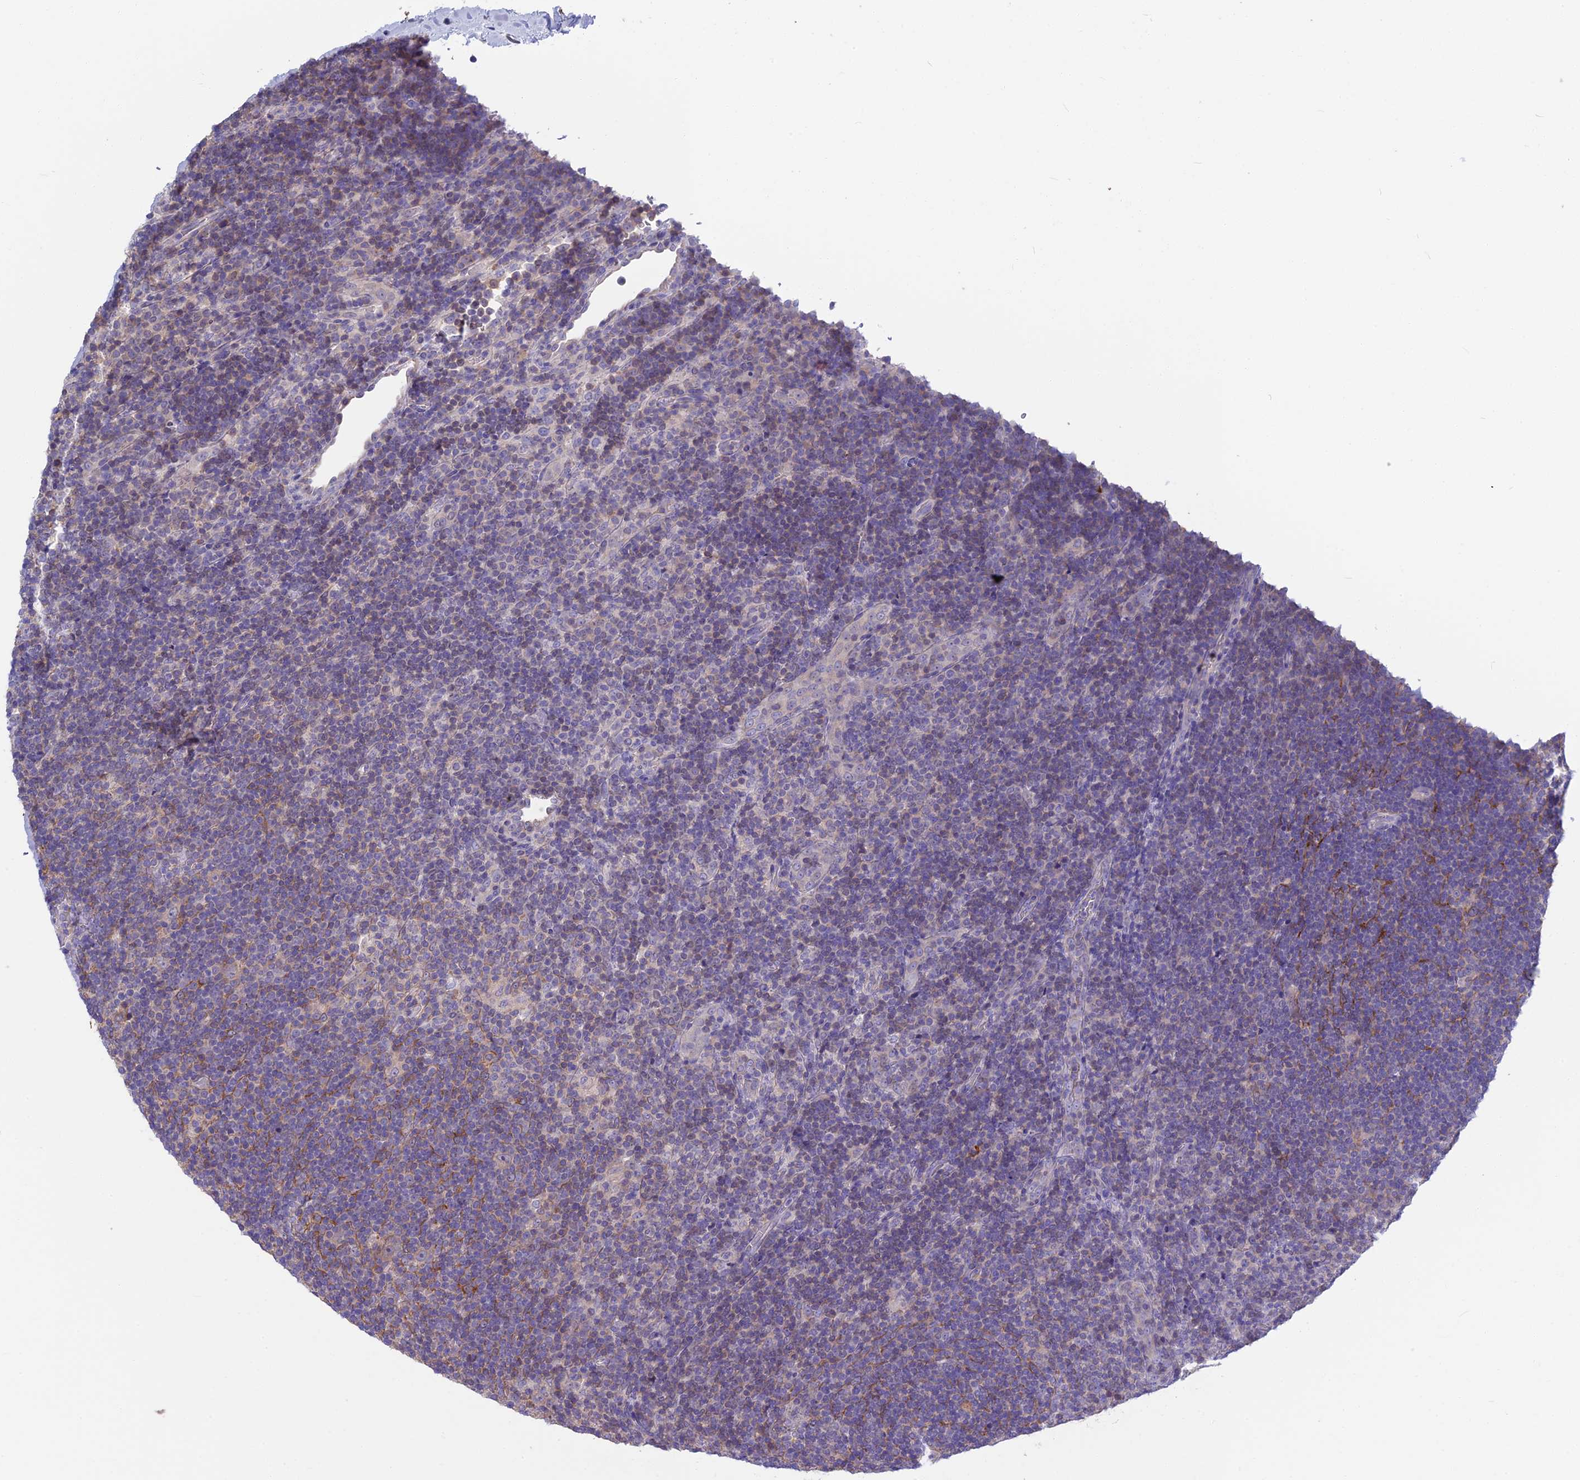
{"staining": {"intensity": "negative", "quantity": "none", "location": "none"}, "tissue": "lymphoma", "cell_type": "Tumor cells", "image_type": "cancer", "snomed": [{"axis": "morphology", "description": "Hodgkin's disease, NOS"}, {"axis": "topography", "description": "Lymph node"}], "caption": "Protein analysis of Hodgkin's disease reveals no significant staining in tumor cells.", "gene": "SNAP91", "patient": {"sex": "female", "age": 57}}